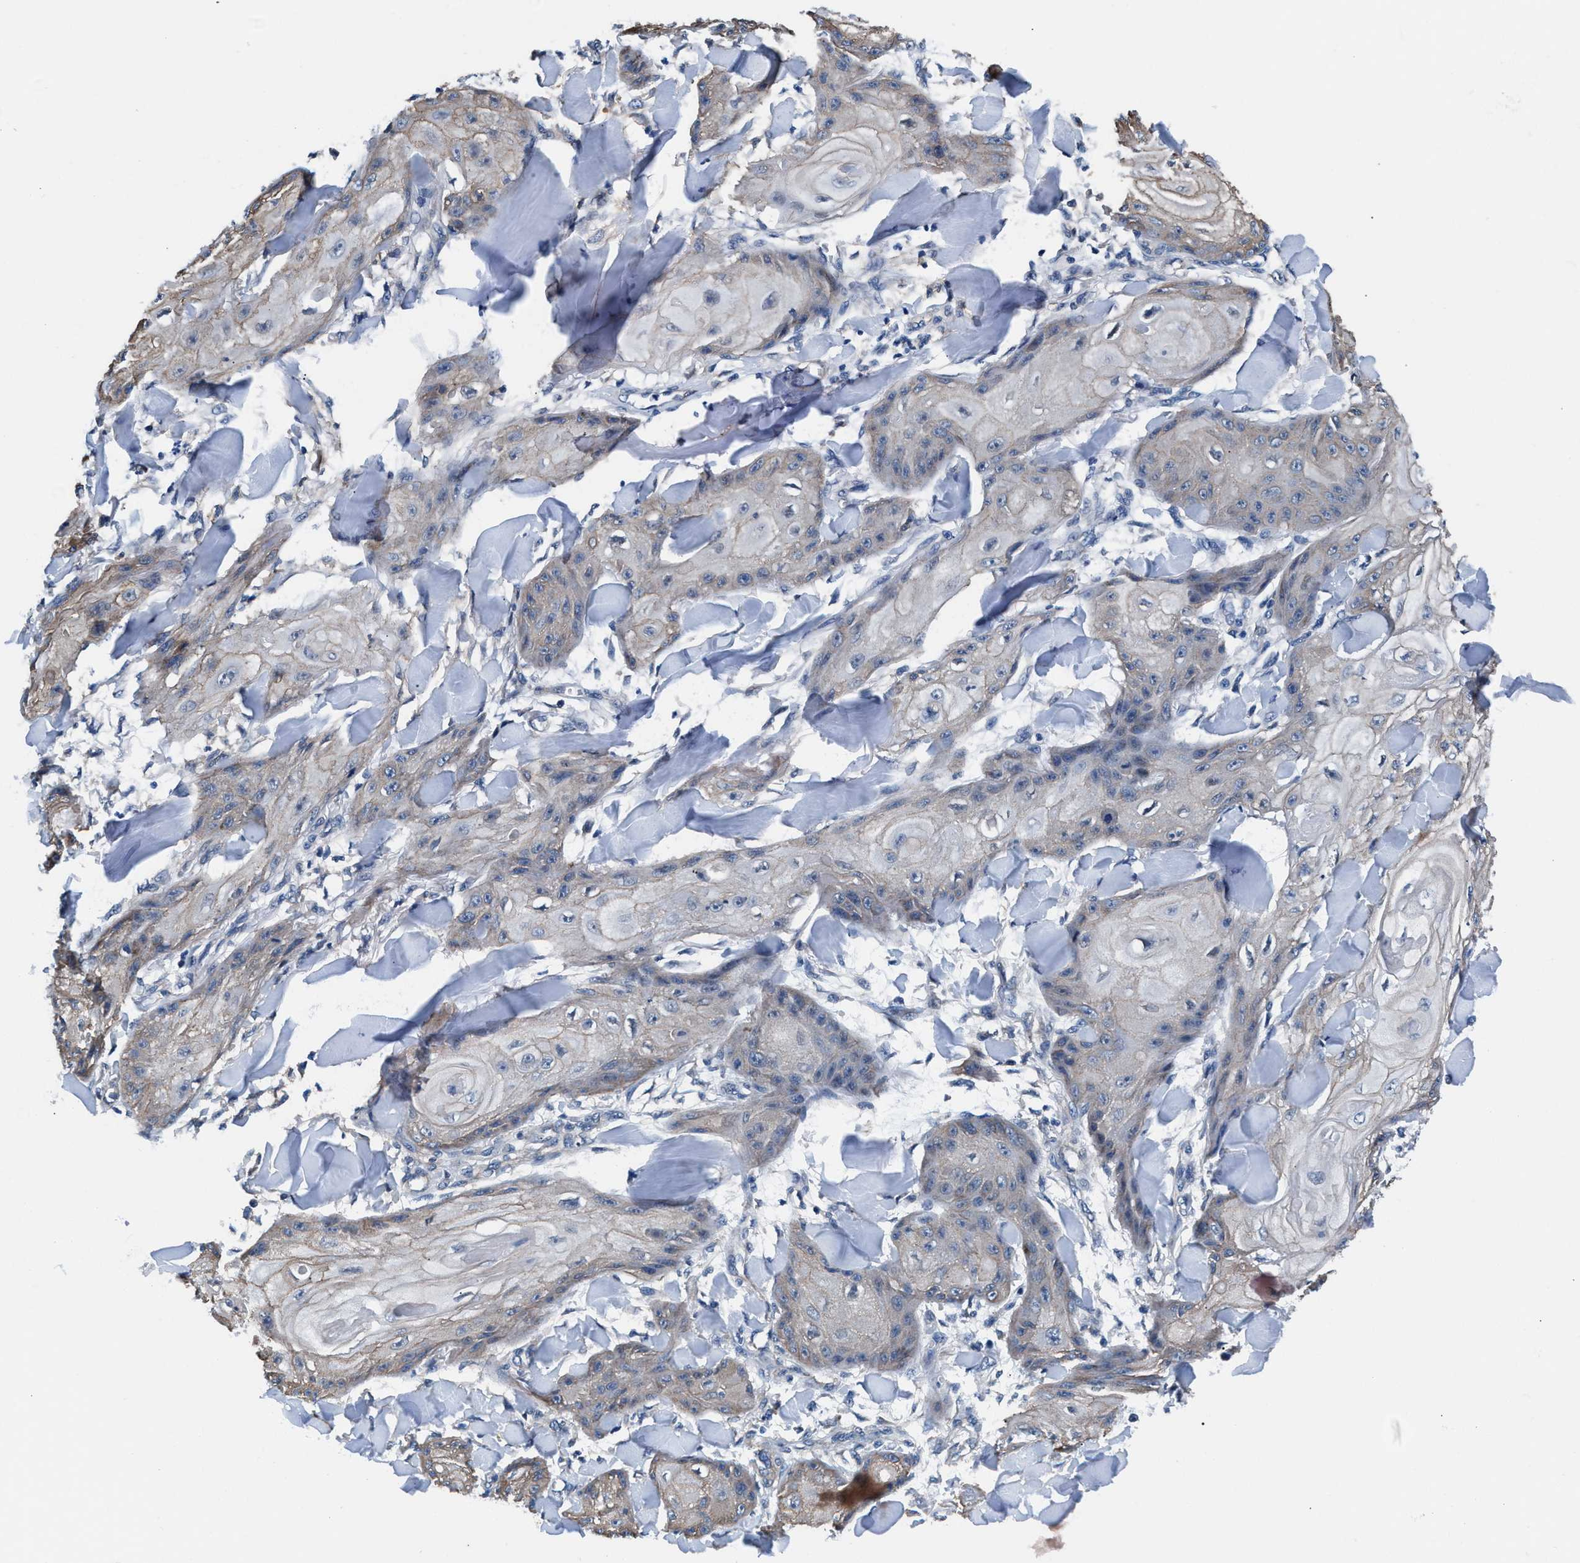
{"staining": {"intensity": "weak", "quantity": "<25%", "location": "cytoplasmic/membranous"}, "tissue": "skin cancer", "cell_type": "Tumor cells", "image_type": "cancer", "snomed": [{"axis": "morphology", "description": "Squamous cell carcinoma, NOS"}, {"axis": "topography", "description": "Skin"}], "caption": "High magnification brightfield microscopy of skin cancer (squamous cell carcinoma) stained with DAB (brown) and counterstained with hematoxylin (blue): tumor cells show no significant staining.", "gene": "NKTR", "patient": {"sex": "male", "age": 74}}